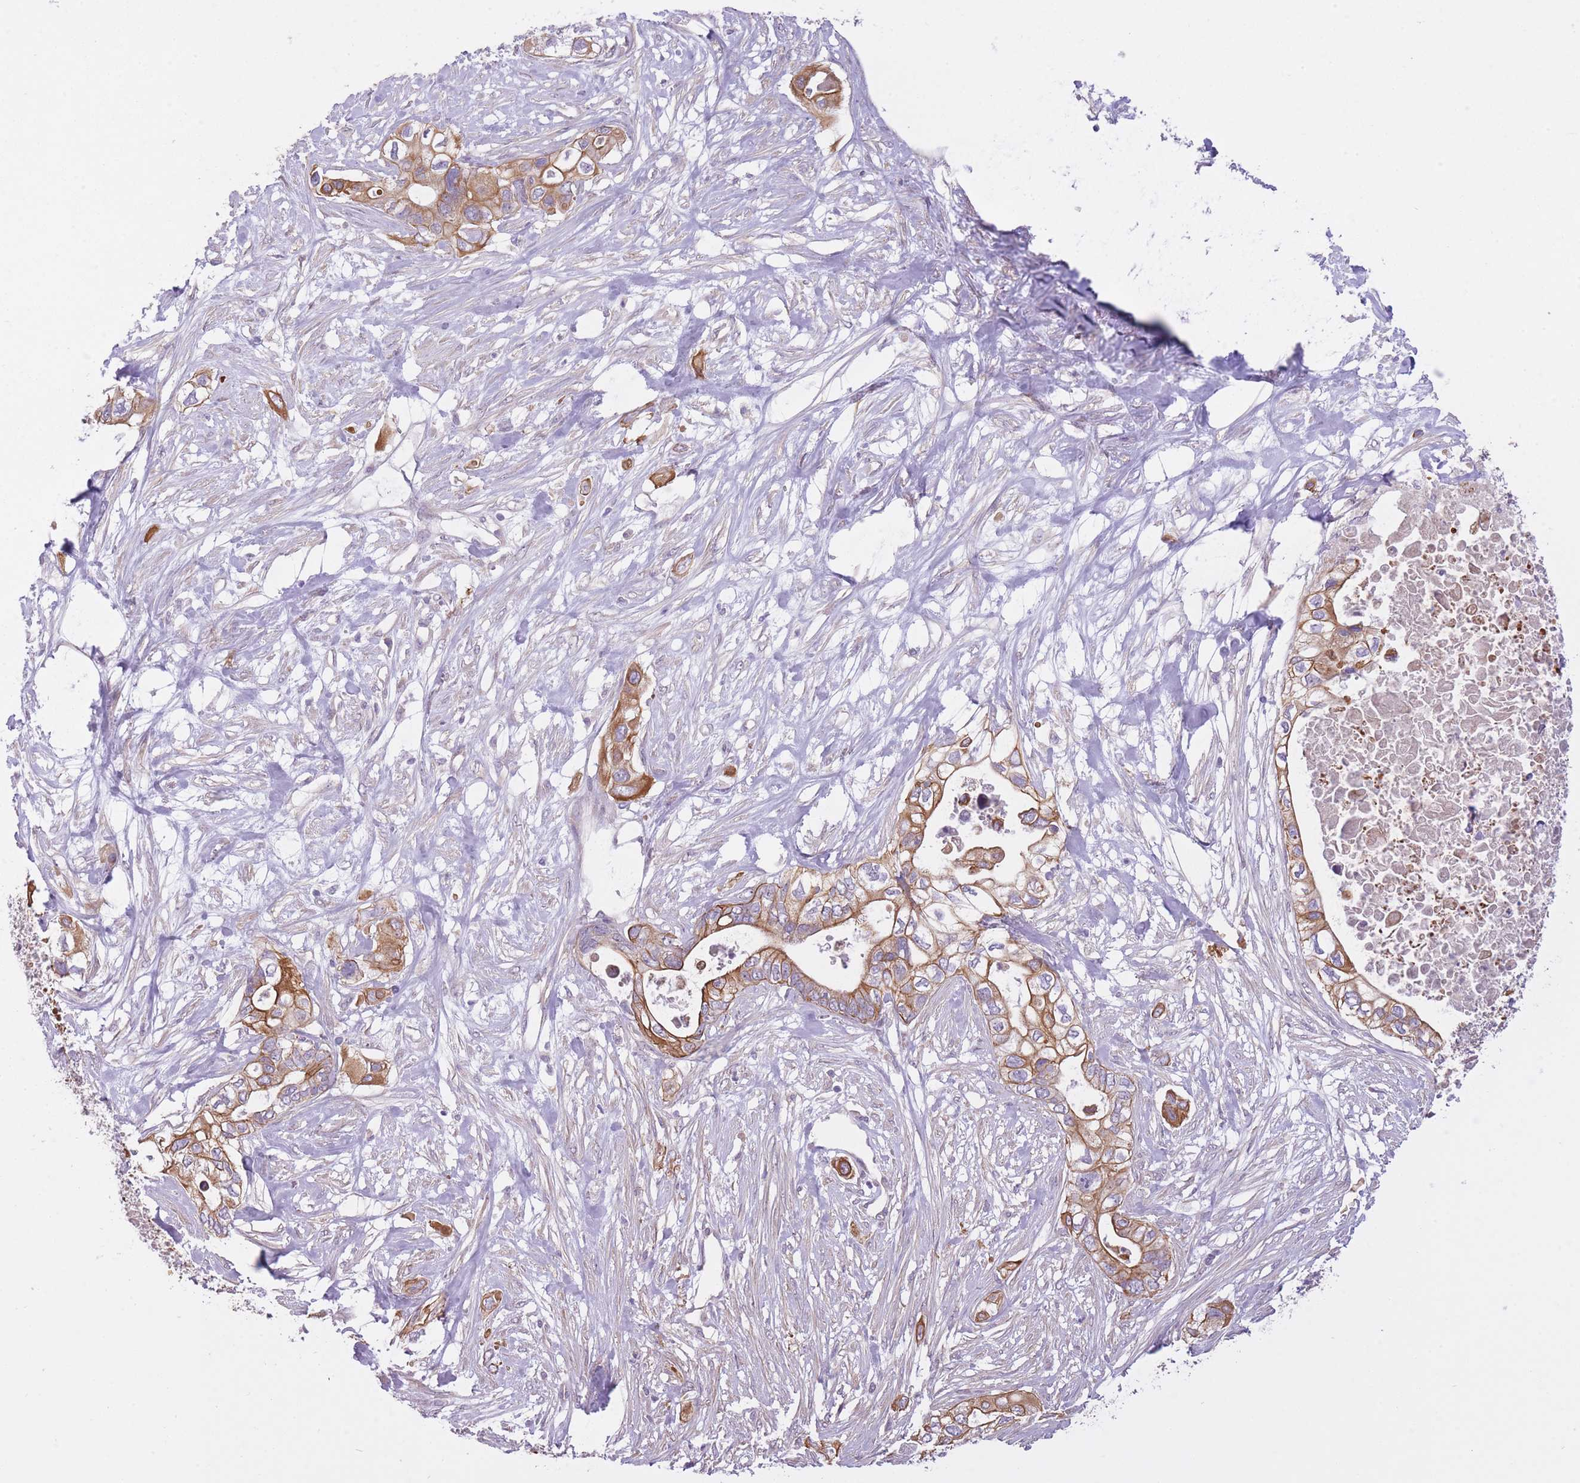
{"staining": {"intensity": "moderate", "quantity": ">75%", "location": "cytoplasmic/membranous"}, "tissue": "pancreatic cancer", "cell_type": "Tumor cells", "image_type": "cancer", "snomed": [{"axis": "morphology", "description": "Adenocarcinoma, NOS"}, {"axis": "topography", "description": "Pancreas"}], "caption": "Human pancreatic cancer stained with a protein marker exhibits moderate staining in tumor cells.", "gene": "REV1", "patient": {"sex": "female", "age": 63}}